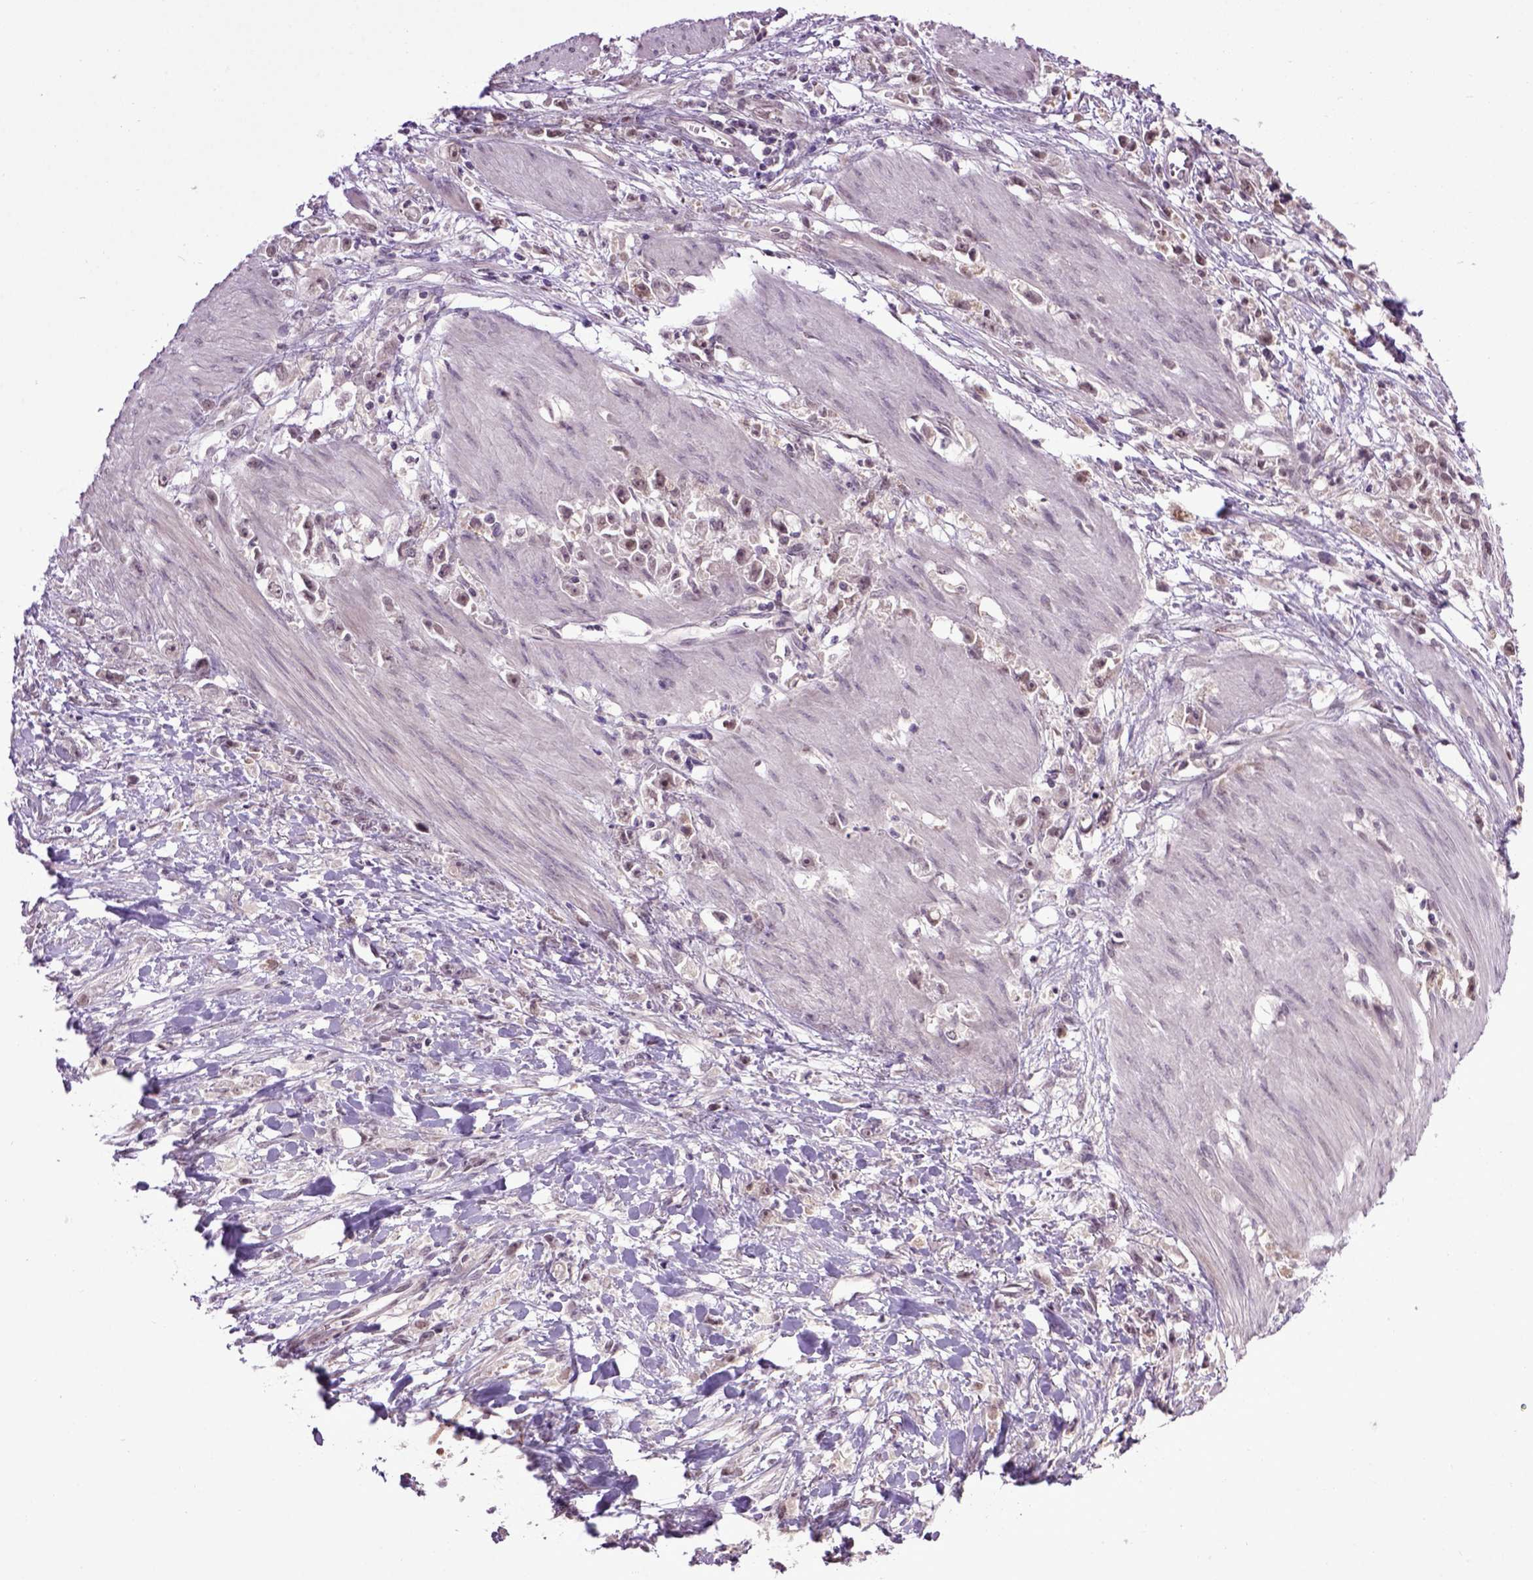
{"staining": {"intensity": "weak", "quantity": ">75%", "location": "cytoplasmic/membranous,nuclear"}, "tissue": "stomach cancer", "cell_type": "Tumor cells", "image_type": "cancer", "snomed": [{"axis": "morphology", "description": "Adenocarcinoma, NOS"}, {"axis": "topography", "description": "Stomach"}], "caption": "Immunohistochemistry (IHC) of stomach cancer shows low levels of weak cytoplasmic/membranous and nuclear positivity in about >75% of tumor cells.", "gene": "RAB43", "patient": {"sex": "female", "age": 59}}